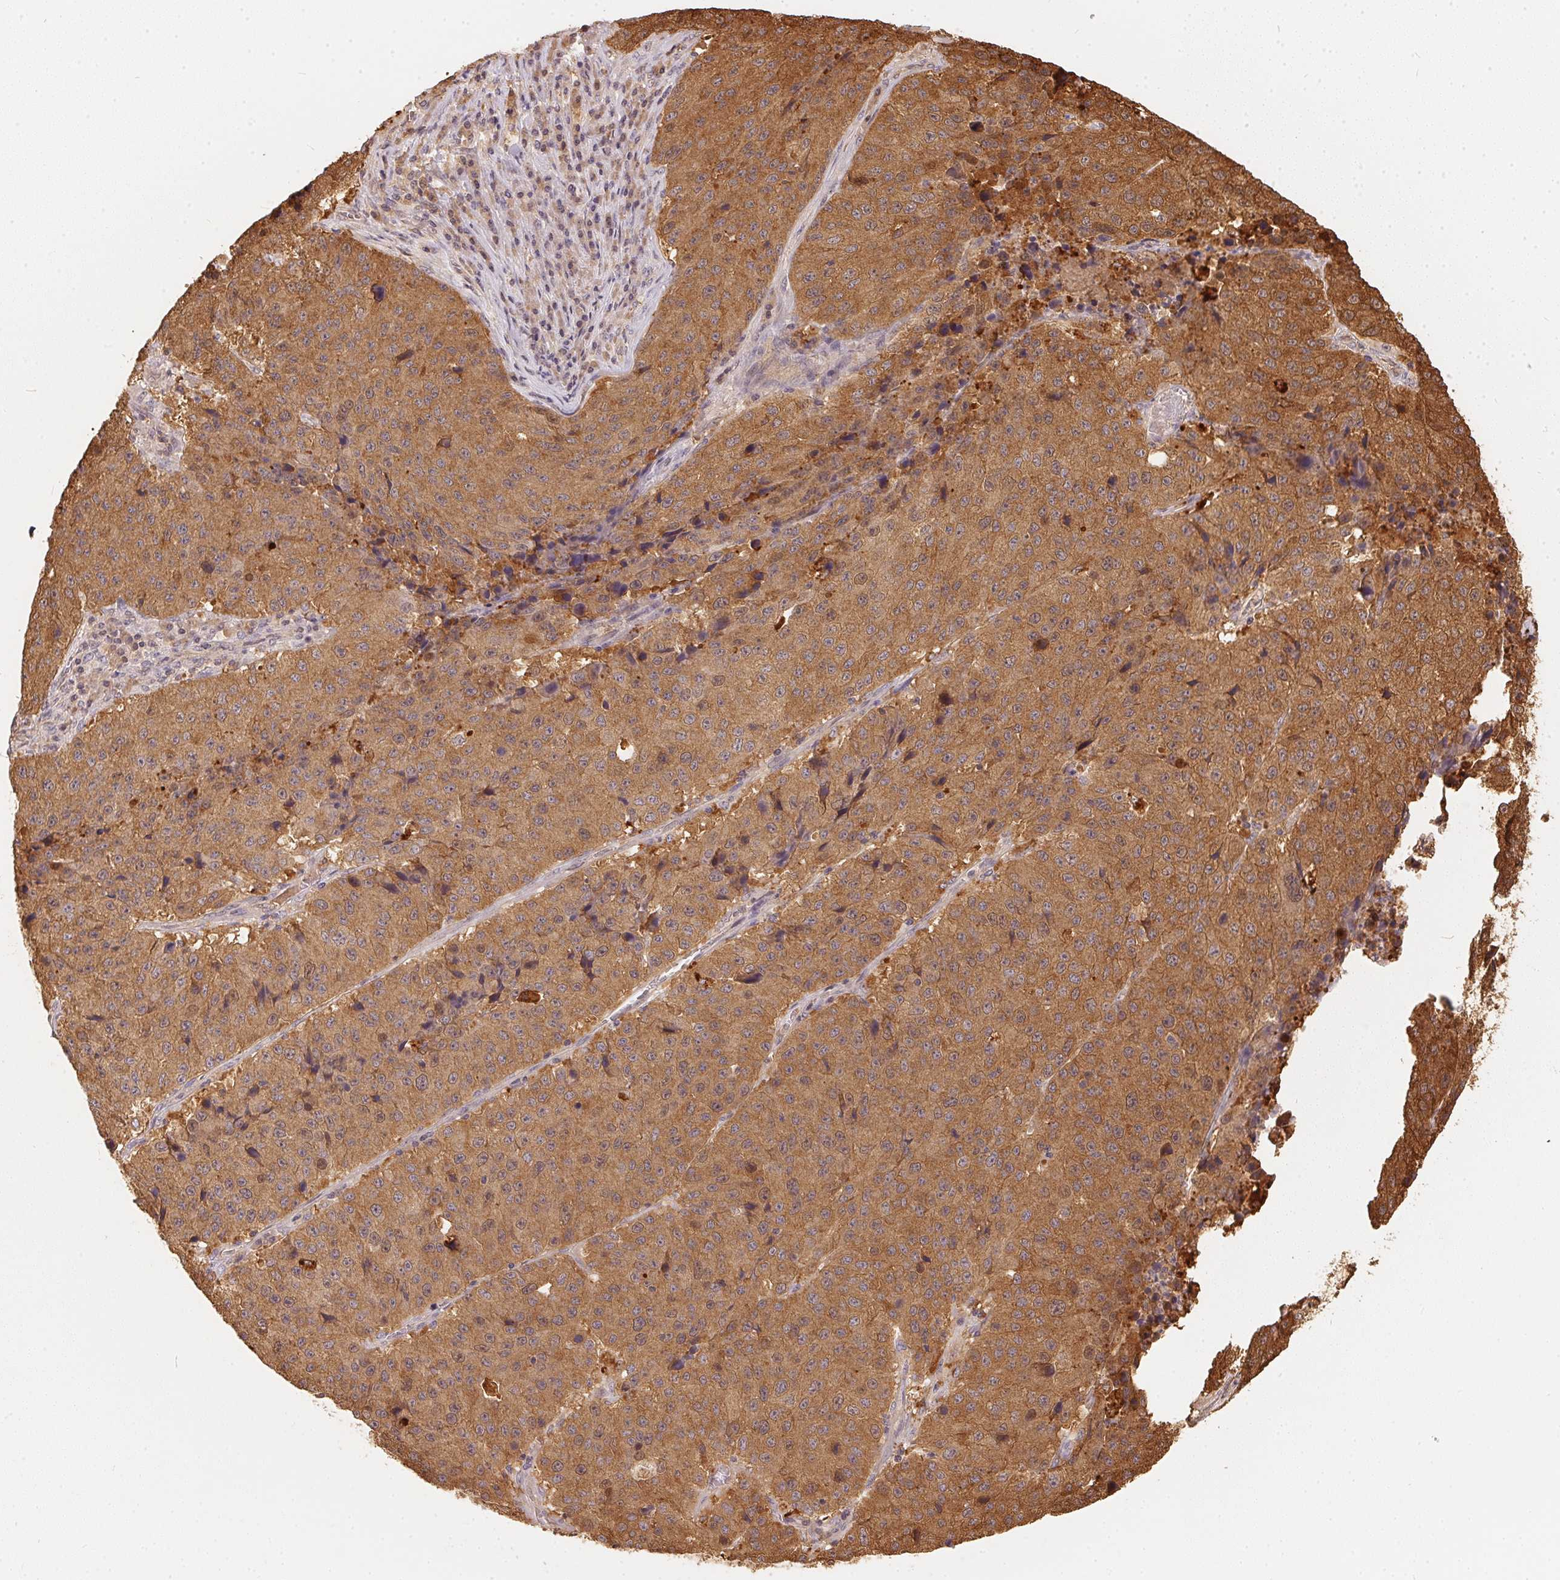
{"staining": {"intensity": "moderate", "quantity": ">75%", "location": "cytoplasmic/membranous"}, "tissue": "stomach cancer", "cell_type": "Tumor cells", "image_type": "cancer", "snomed": [{"axis": "morphology", "description": "Adenocarcinoma, NOS"}, {"axis": "topography", "description": "Stomach"}], "caption": "This photomicrograph shows immunohistochemistry staining of human adenocarcinoma (stomach), with medium moderate cytoplasmic/membranous positivity in approximately >75% of tumor cells.", "gene": "BLMH", "patient": {"sex": "male", "age": 71}}